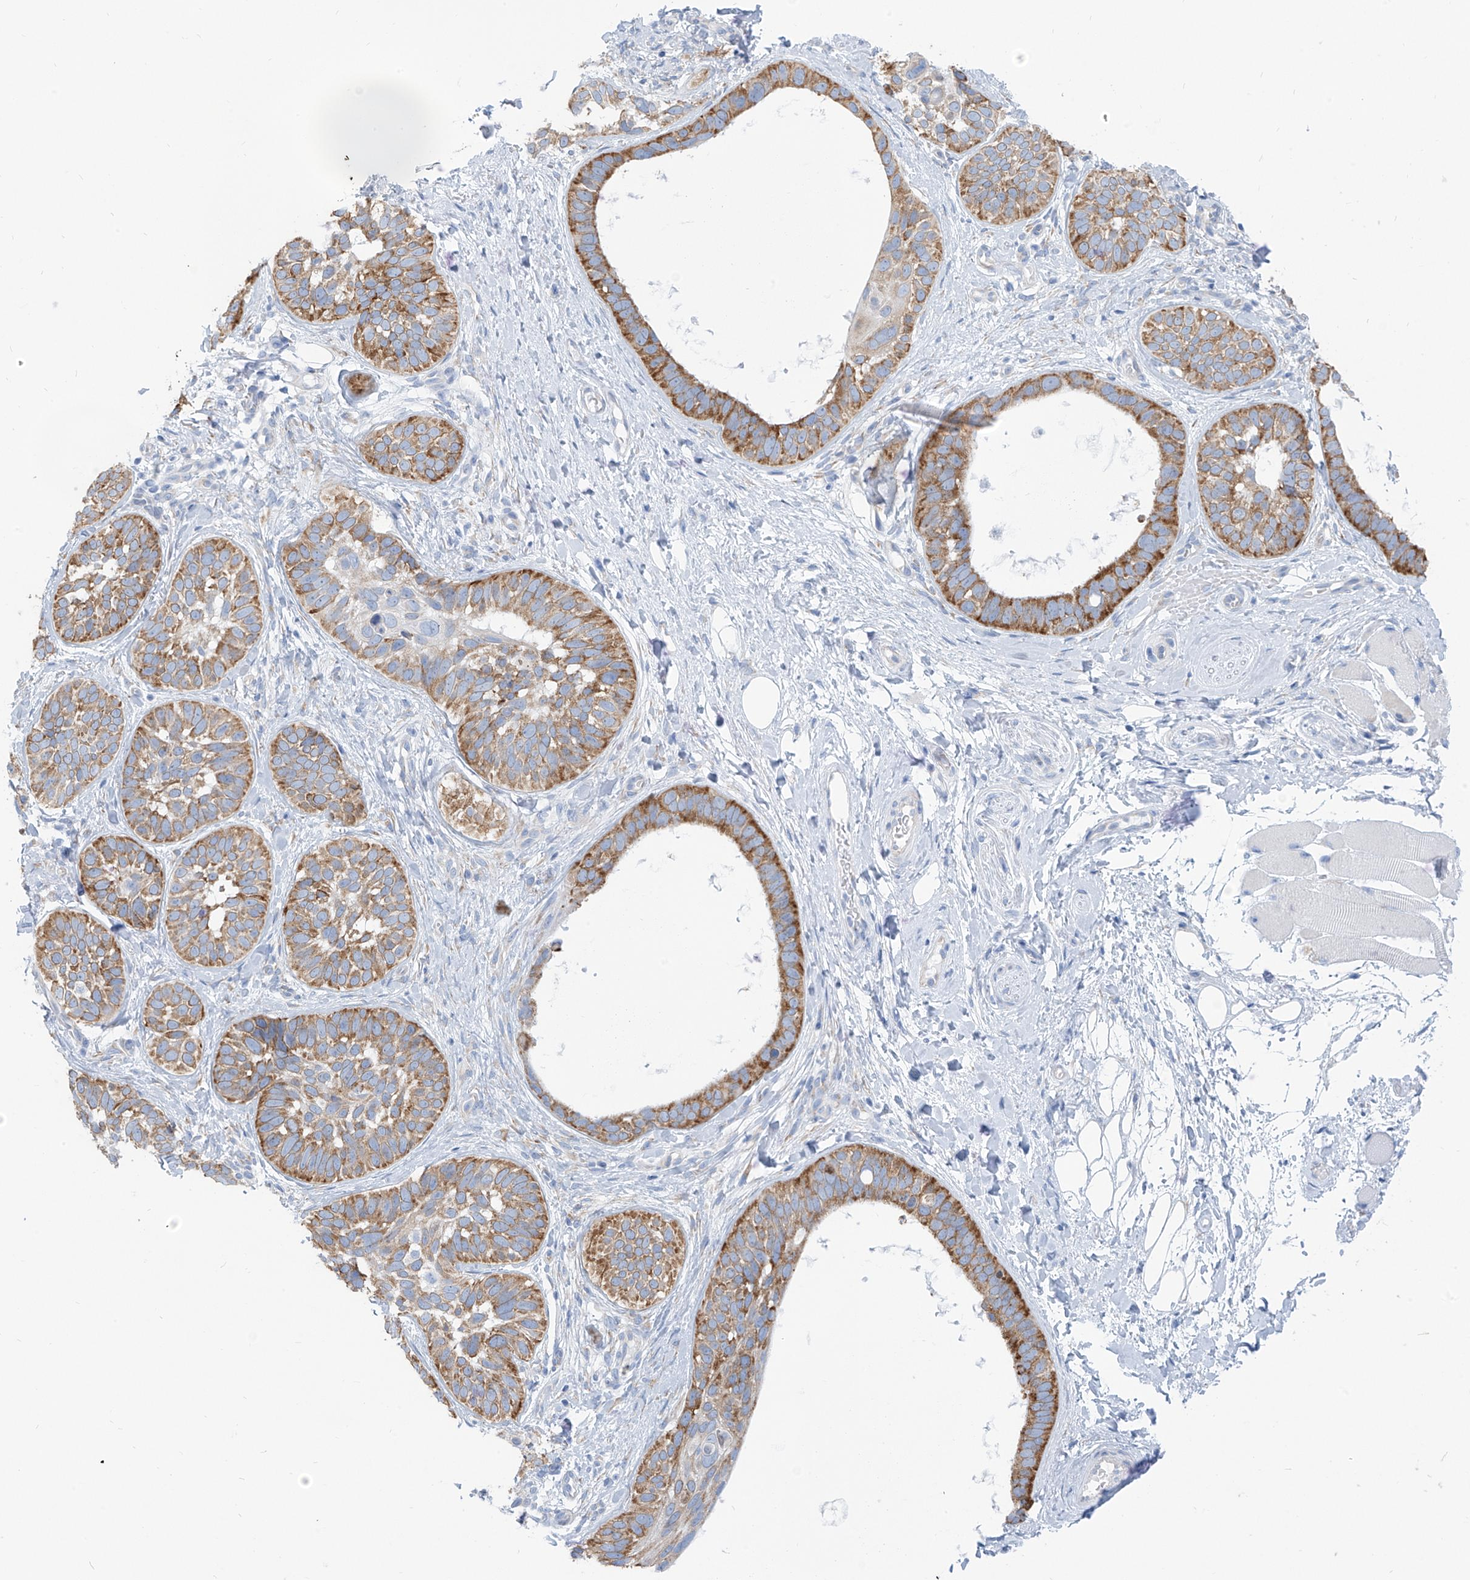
{"staining": {"intensity": "moderate", "quantity": ">75%", "location": "cytoplasmic/membranous"}, "tissue": "skin cancer", "cell_type": "Tumor cells", "image_type": "cancer", "snomed": [{"axis": "morphology", "description": "Basal cell carcinoma"}, {"axis": "topography", "description": "Skin"}], "caption": "Tumor cells demonstrate moderate cytoplasmic/membranous expression in approximately >75% of cells in skin cancer.", "gene": "RCN2", "patient": {"sex": "male", "age": 62}}